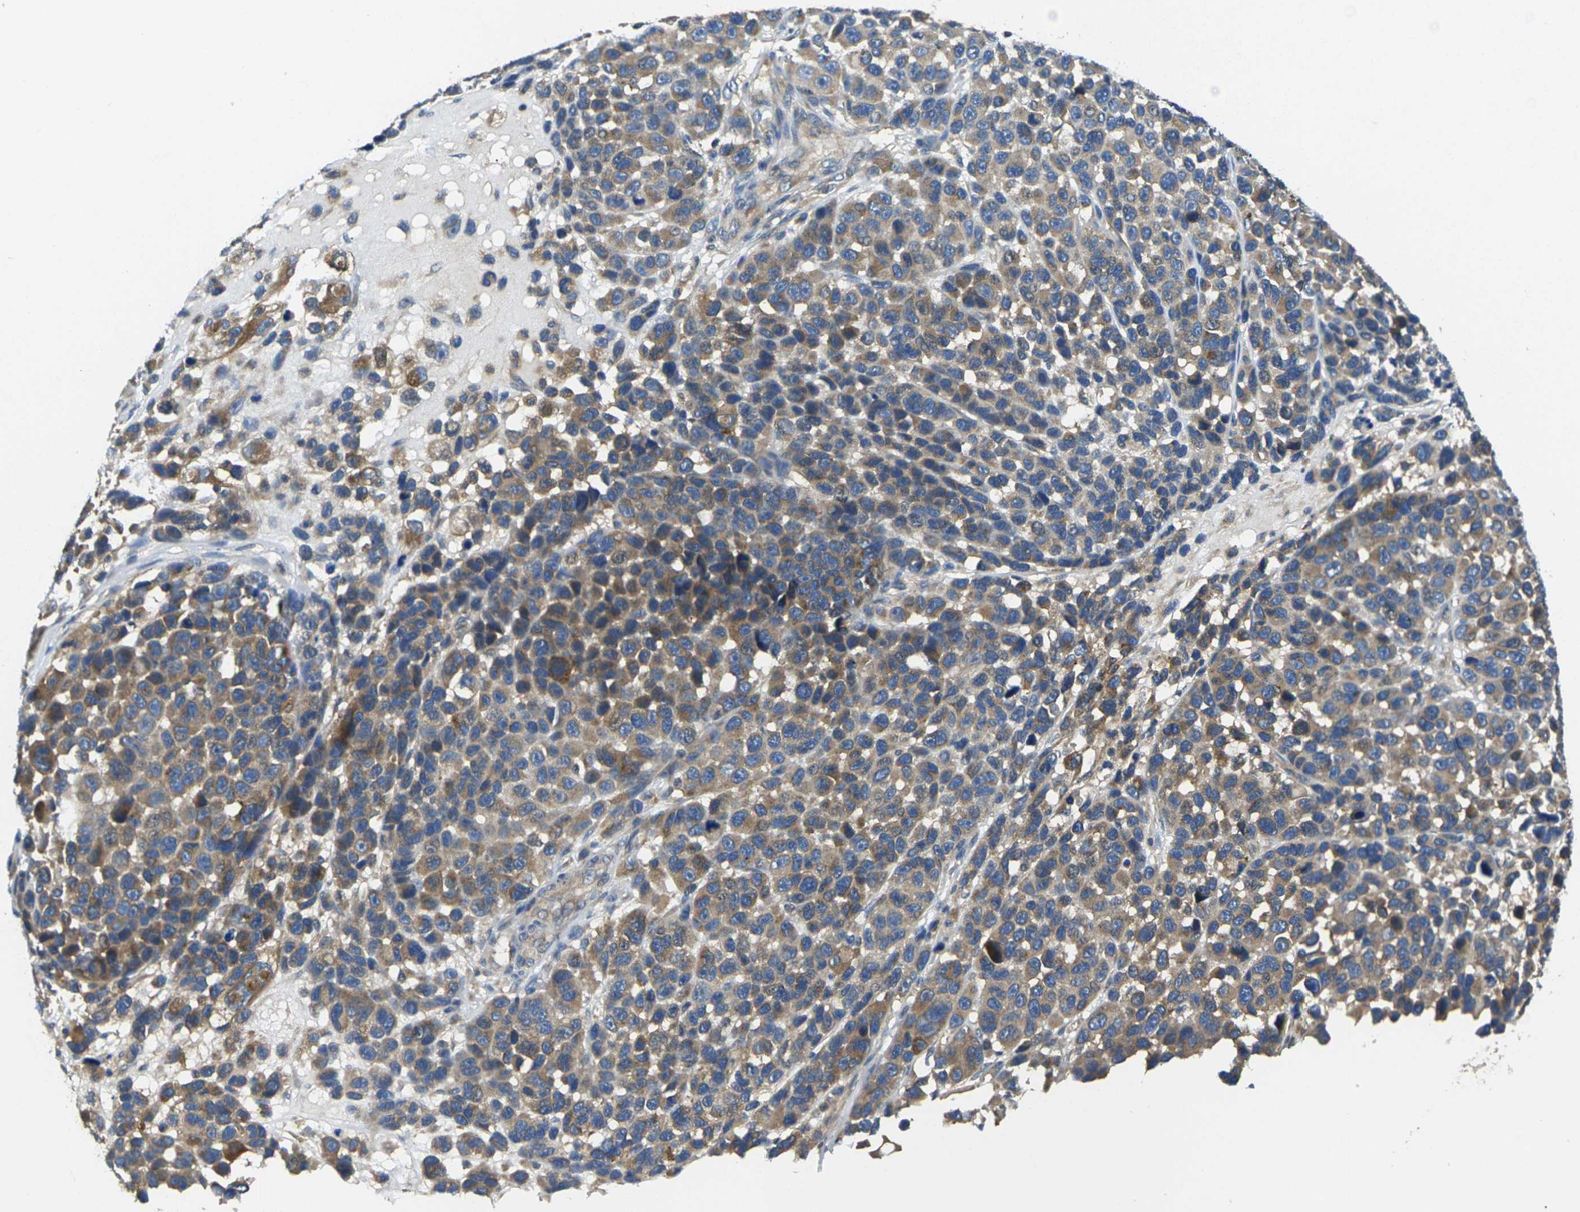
{"staining": {"intensity": "moderate", "quantity": ">75%", "location": "cytoplasmic/membranous"}, "tissue": "melanoma", "cell_type": "Tumor cells", "image_type": "cancer", "snomed": [{"axis": "morphology", "description": "Malignant melanoma, NOS"}, {"axis": "topography", "description": "Skin"}], "caption": "Moderate cytoplasmic/membranous protein positivity is present in approximately >75% of tumor cells in malignant melanoma.", "gene": "TMCC2", "patient": {"sex": "male", "age": 53}}